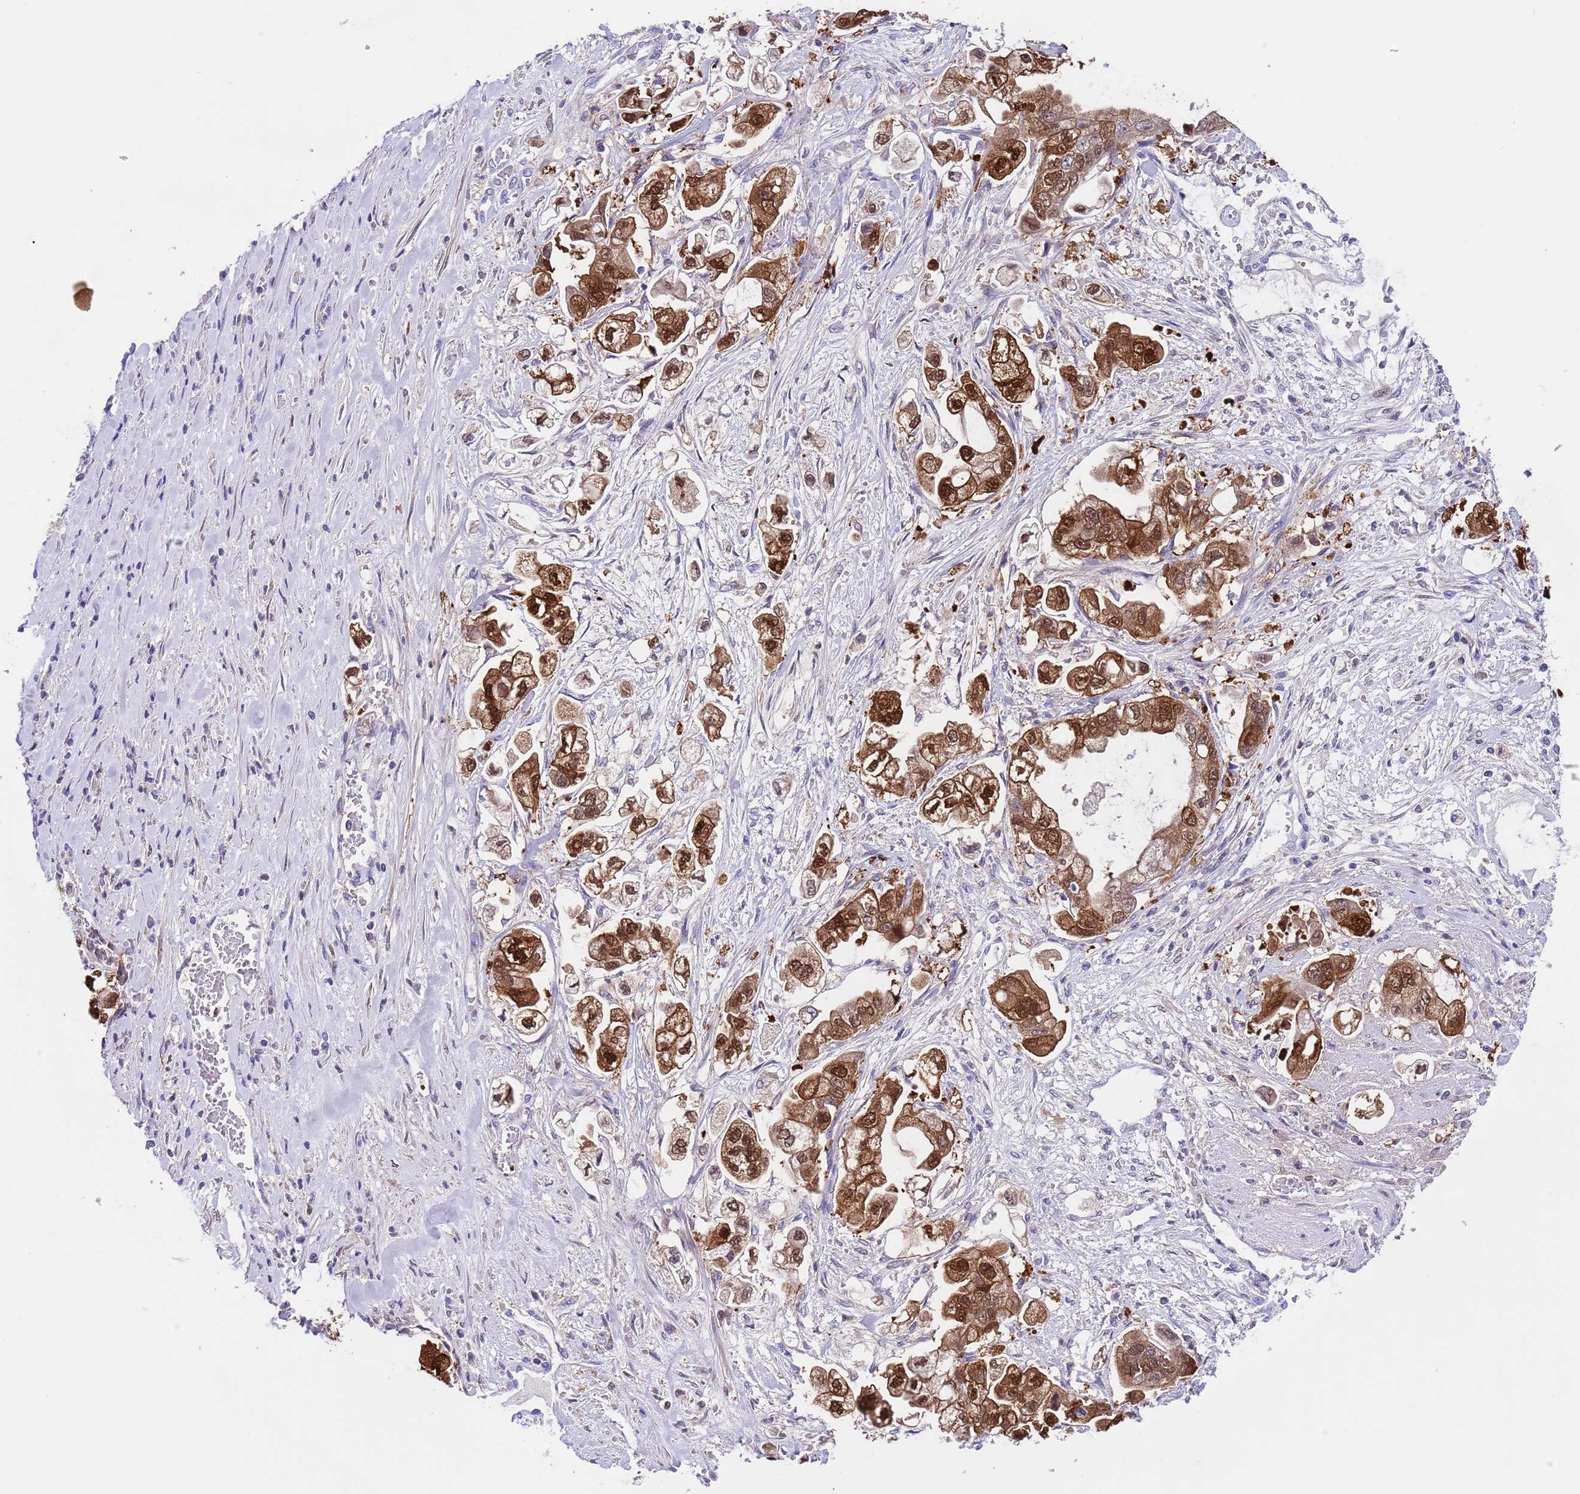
{"staining": {"intensity": "strong", "quantity": ">75%", "location": "cytoplasmic/membranous,nuclear"}, "tissue": "stomach cancer", "cell_type": "Tumor cells", "image_type": "cancer", "snomed": [{"axis": "morphology", "description": "Adenocarcinoma, NOS"}, {"axis": "topography", "description": "Stomach"}], "caption": "A micrograph of stomach cancer stained for a protein reveals strong cytoplasmic/membranous and nuclear brown staining in tumor cells.", "gene": "C6orf47", "patient": {"sex": "male", "age": 62}}